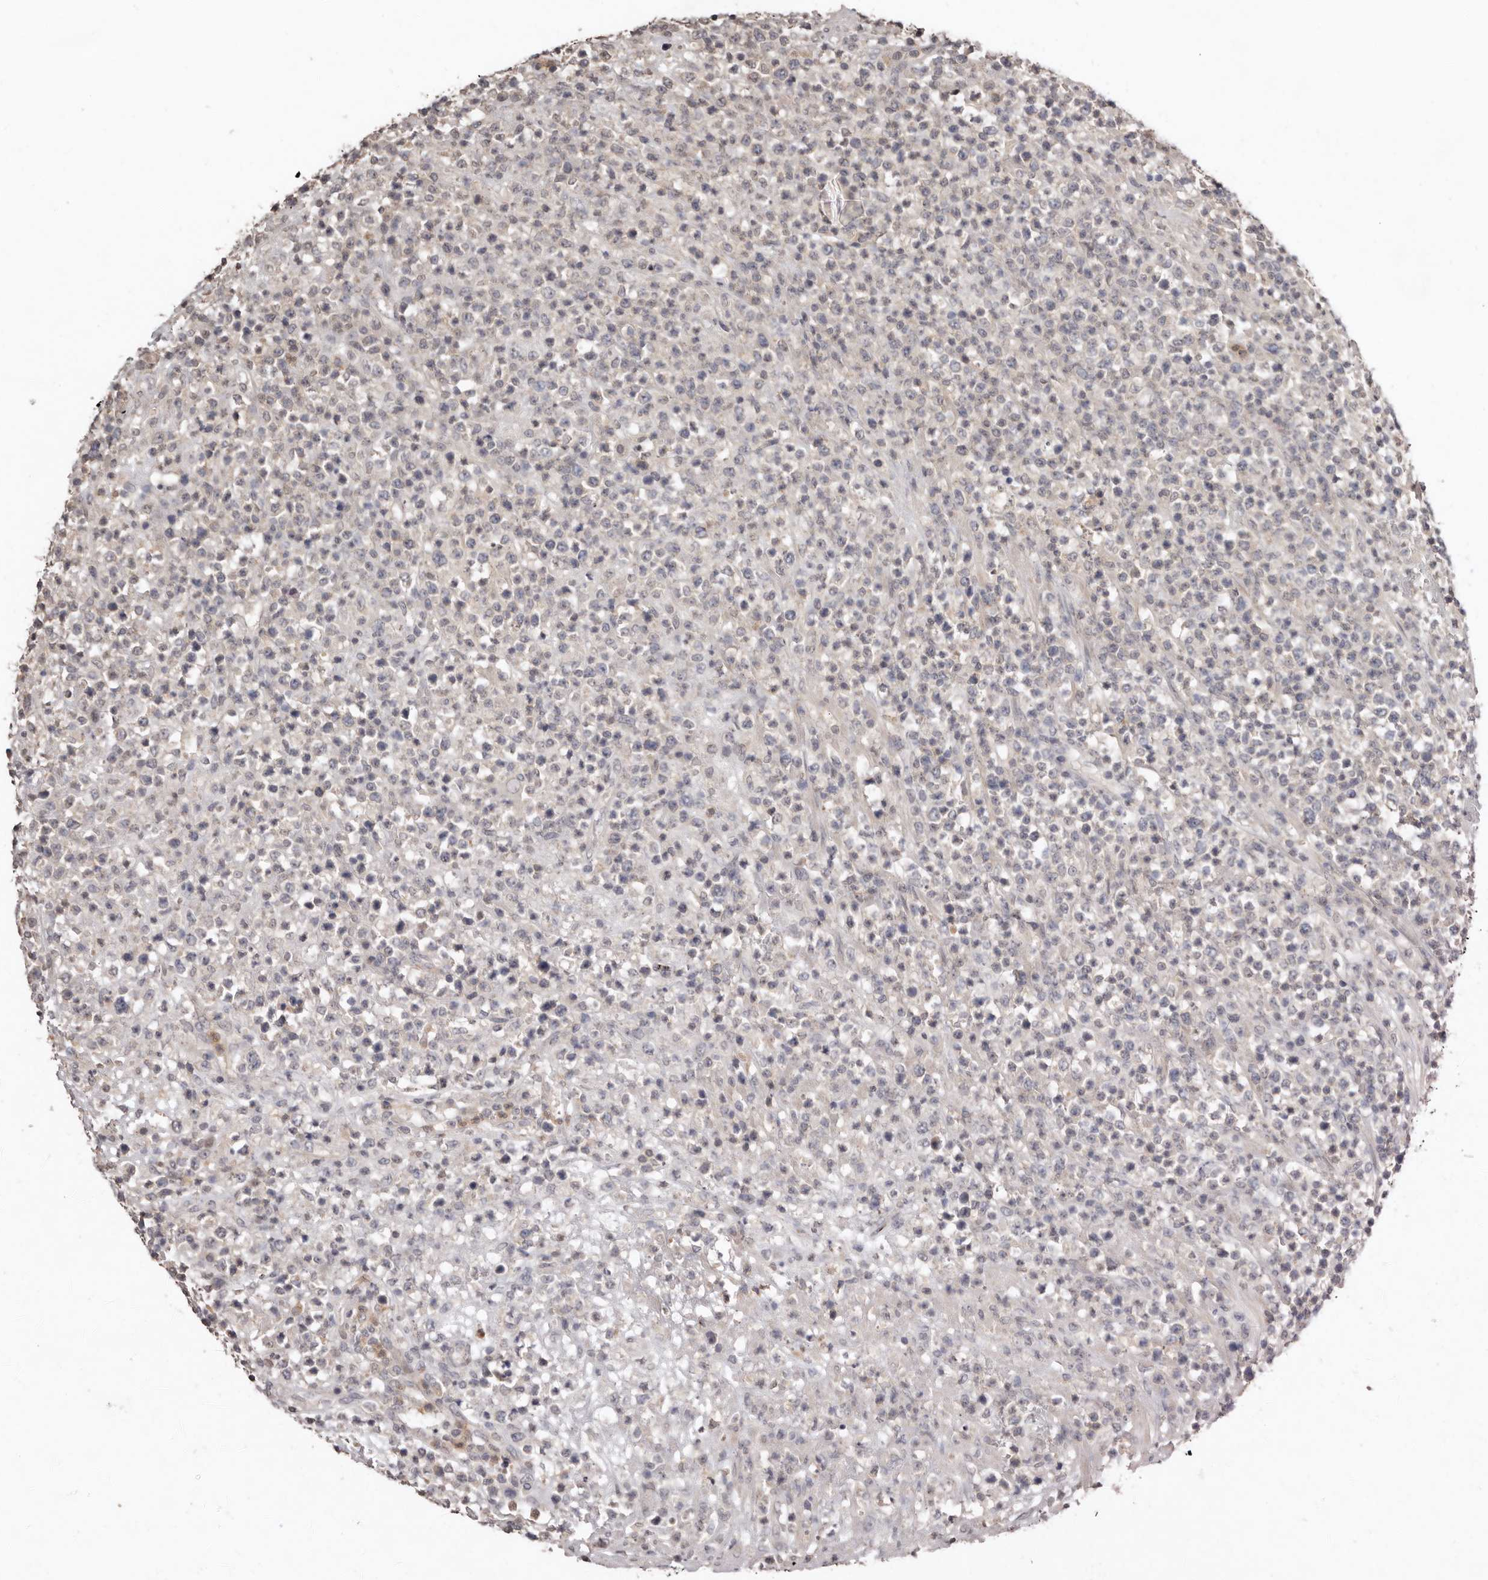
{"staining": {"intensity": "negative", "quantity": "none", "location": "none"}, "tissue": "lymphoma", "cell_type": "Tumor cells", "image_type": "cancer", "snomed": [{"axis": "morphology", "description": "Malignant lymphoma, non-Hodgkin's type, High grade"}, {"axis": "topography", "description": "Colon"}], "caption": "An image of human lymphoma is negative for staining in tumor cells. (Brightfield microscopy of DAB (3,3'-diaminobenzidine) IHC at high magnification).", "gene": "SULT1E1", "patient": {"sex": "female", "age": 53}}